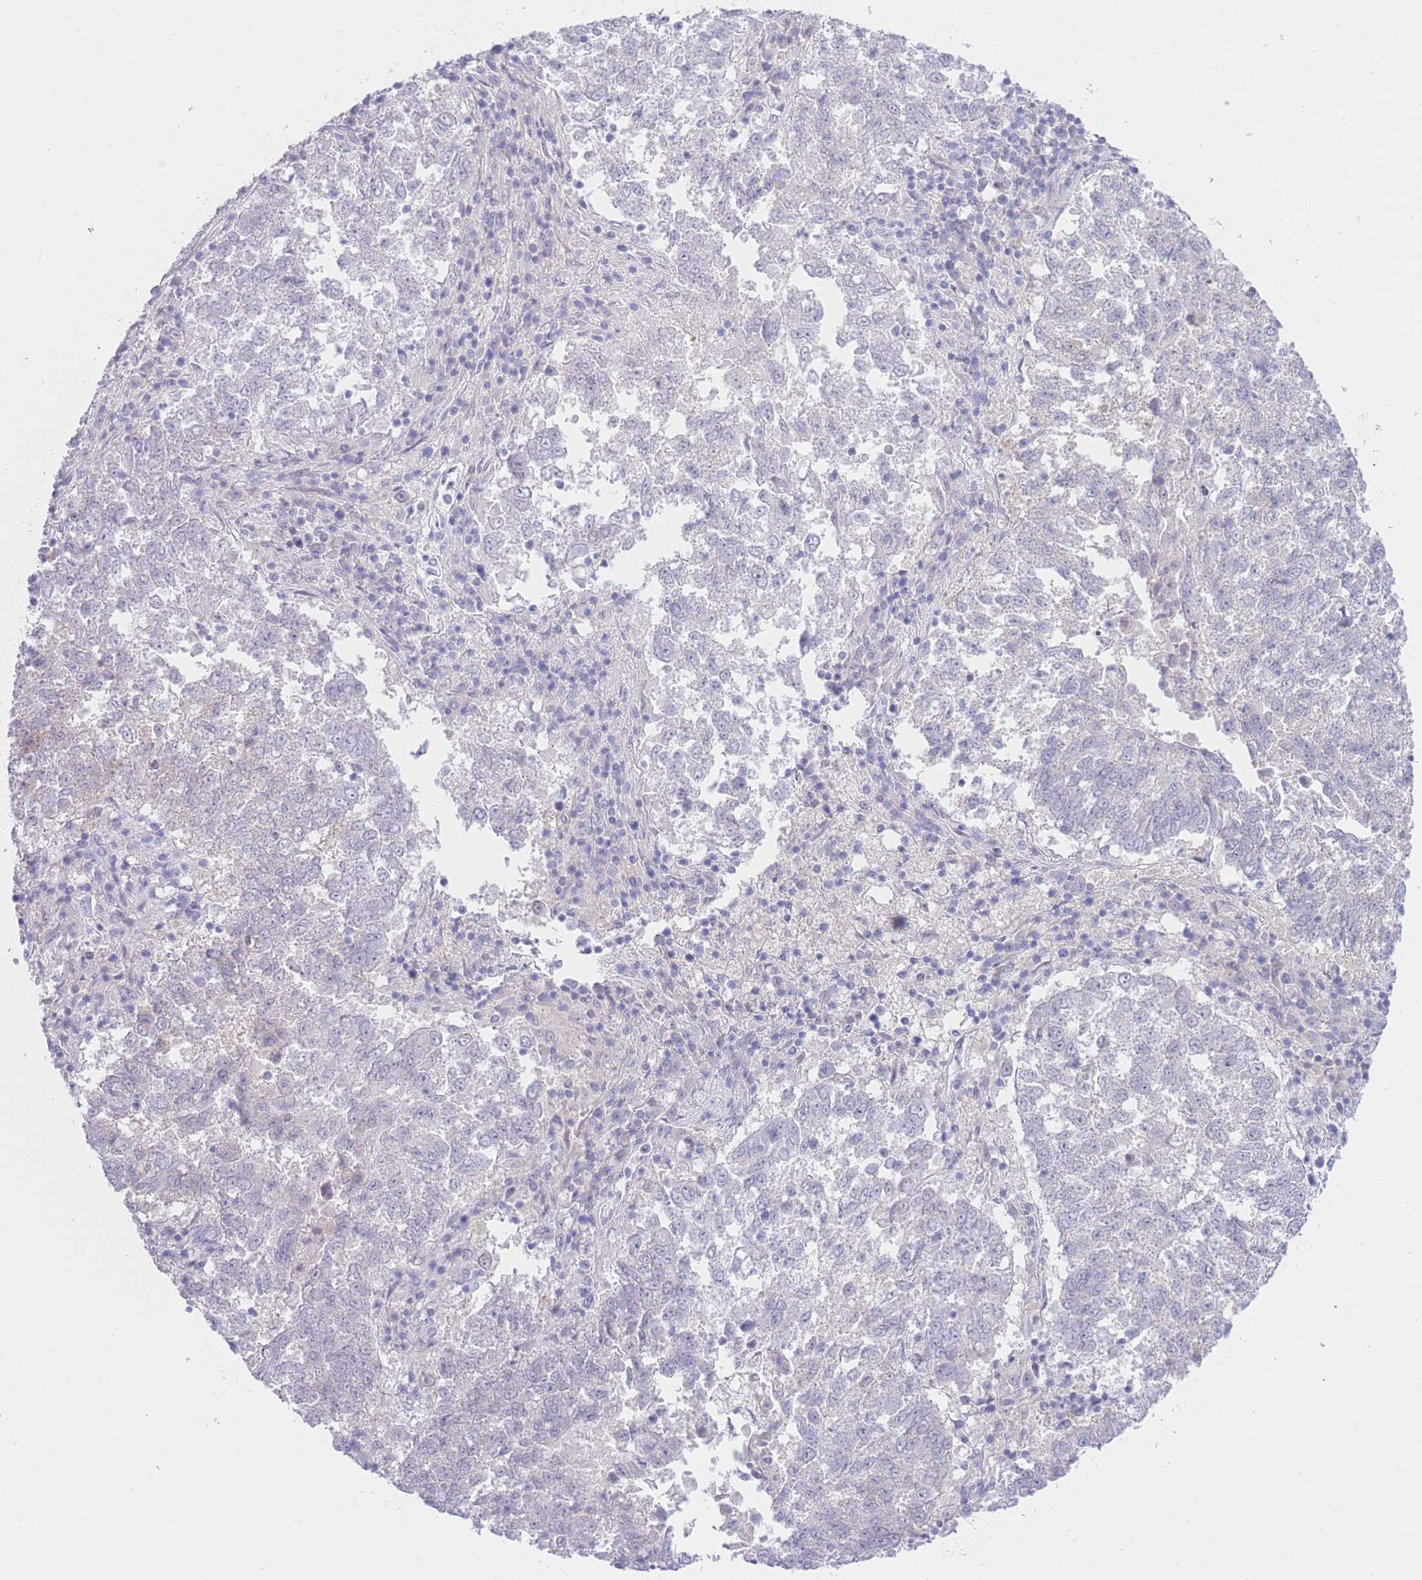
{"staining": {"intensity": "negative", "quantity": "none", "location": "none"}, "tissue": "lung cancer", "cell_type": "Tumor cells", "image_type": "cancer", "snomed": [{"axis": "morphology", "description": "Squamous cell carcinoma, NOS"}, {"axis": "topography", "description": "Lung"}], "caption": "DAB immunohistochemical staining of human lung cancer (squamous cell carcinoma) reveals no significant staining in tumor cells.", "gene": "ZNF212", "patient": {"sex": "male", "age": 73}}